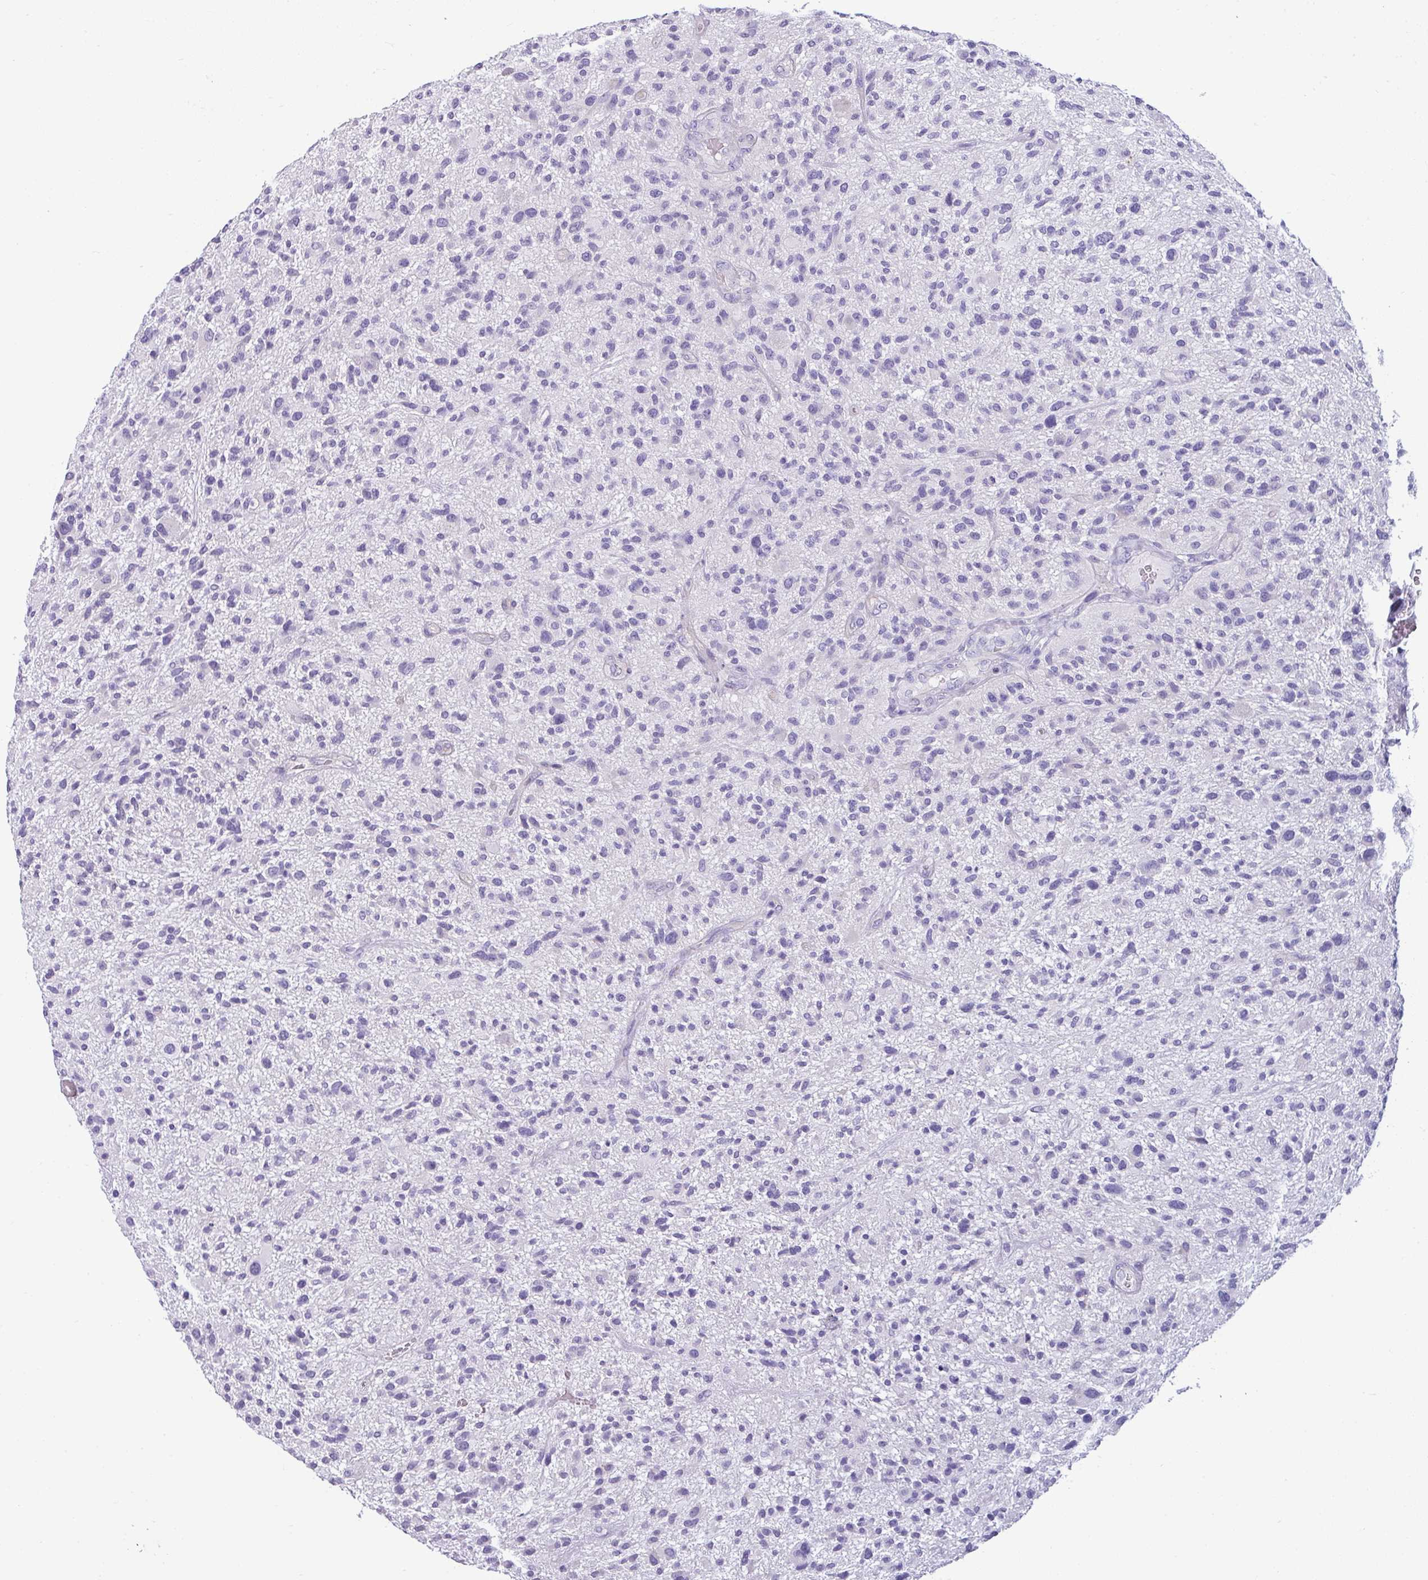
{"staining": {"intensity": "negative", "quantity": "none", "location": "none"}, "tissue": "glioma", "cell_type": "Tumor cells", "image_type": "cancer", "snomed": [{"axis": "morphology", "description": "Glioma, malignant, High grade"}, {"axis": "topography", "description": "Brain"}], "caption": "IHC micrograph of glioma stained for a protein (brown), which shows no expression in tumor cells.", "gene": "VCY1B", "patient": {"sex": "male", "age": 47}}